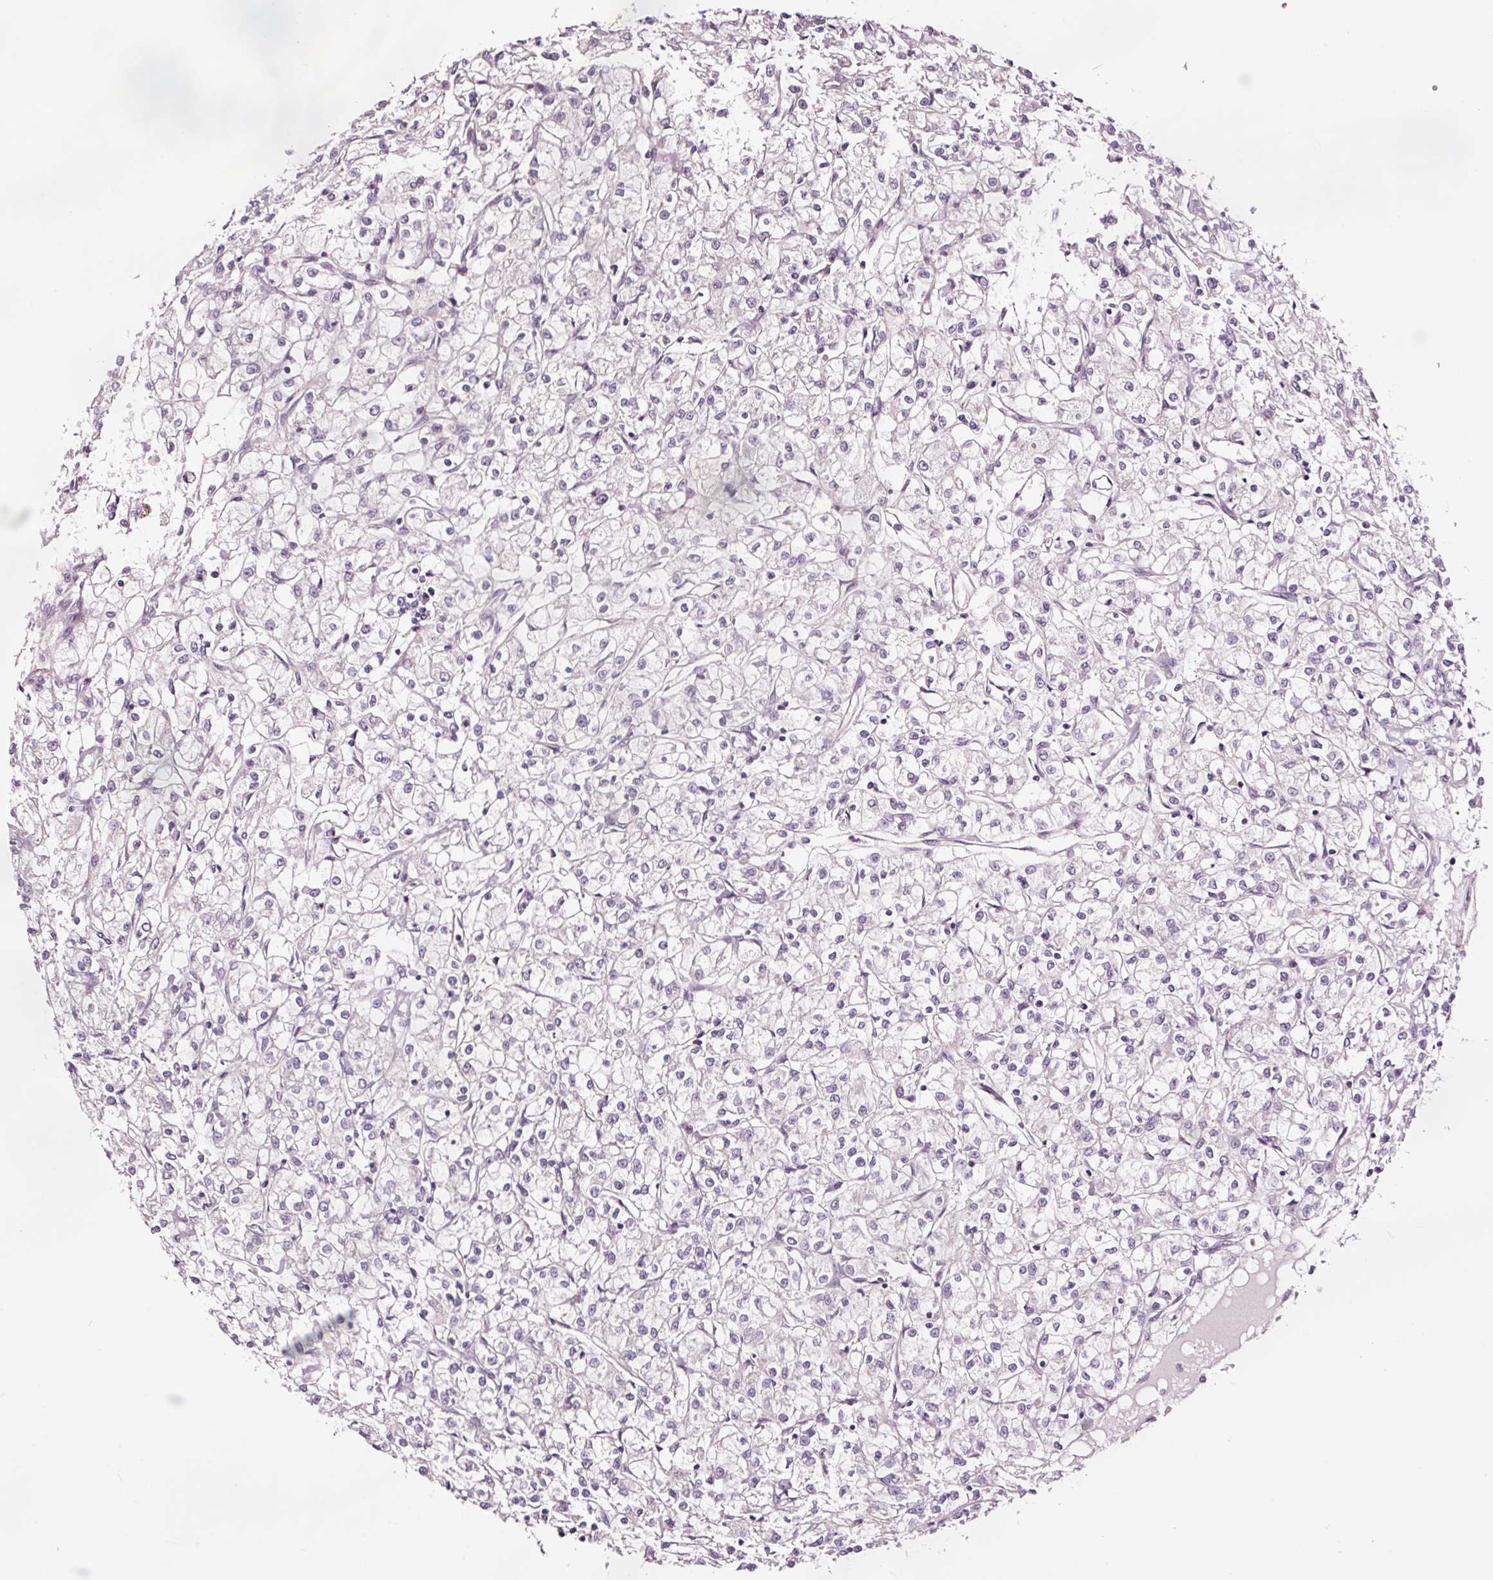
{"staining": {"intensity": "negative", "quantity": "none", "location": "none"}, "tissue": "renal cancer", "cell_type": "Tumor cells", "image_type": "cancer", "snomed": [{"axis": "morphology", "description": "Adenocarcinoma, NOS"}, {"axis": "topography", "description": "Kidney"}], "caption": "Tumor cells show no significant expression in adenocarcinoma (renal).", "gene": "UTP14A", "patient": {"sex": "female", "age": 59}}